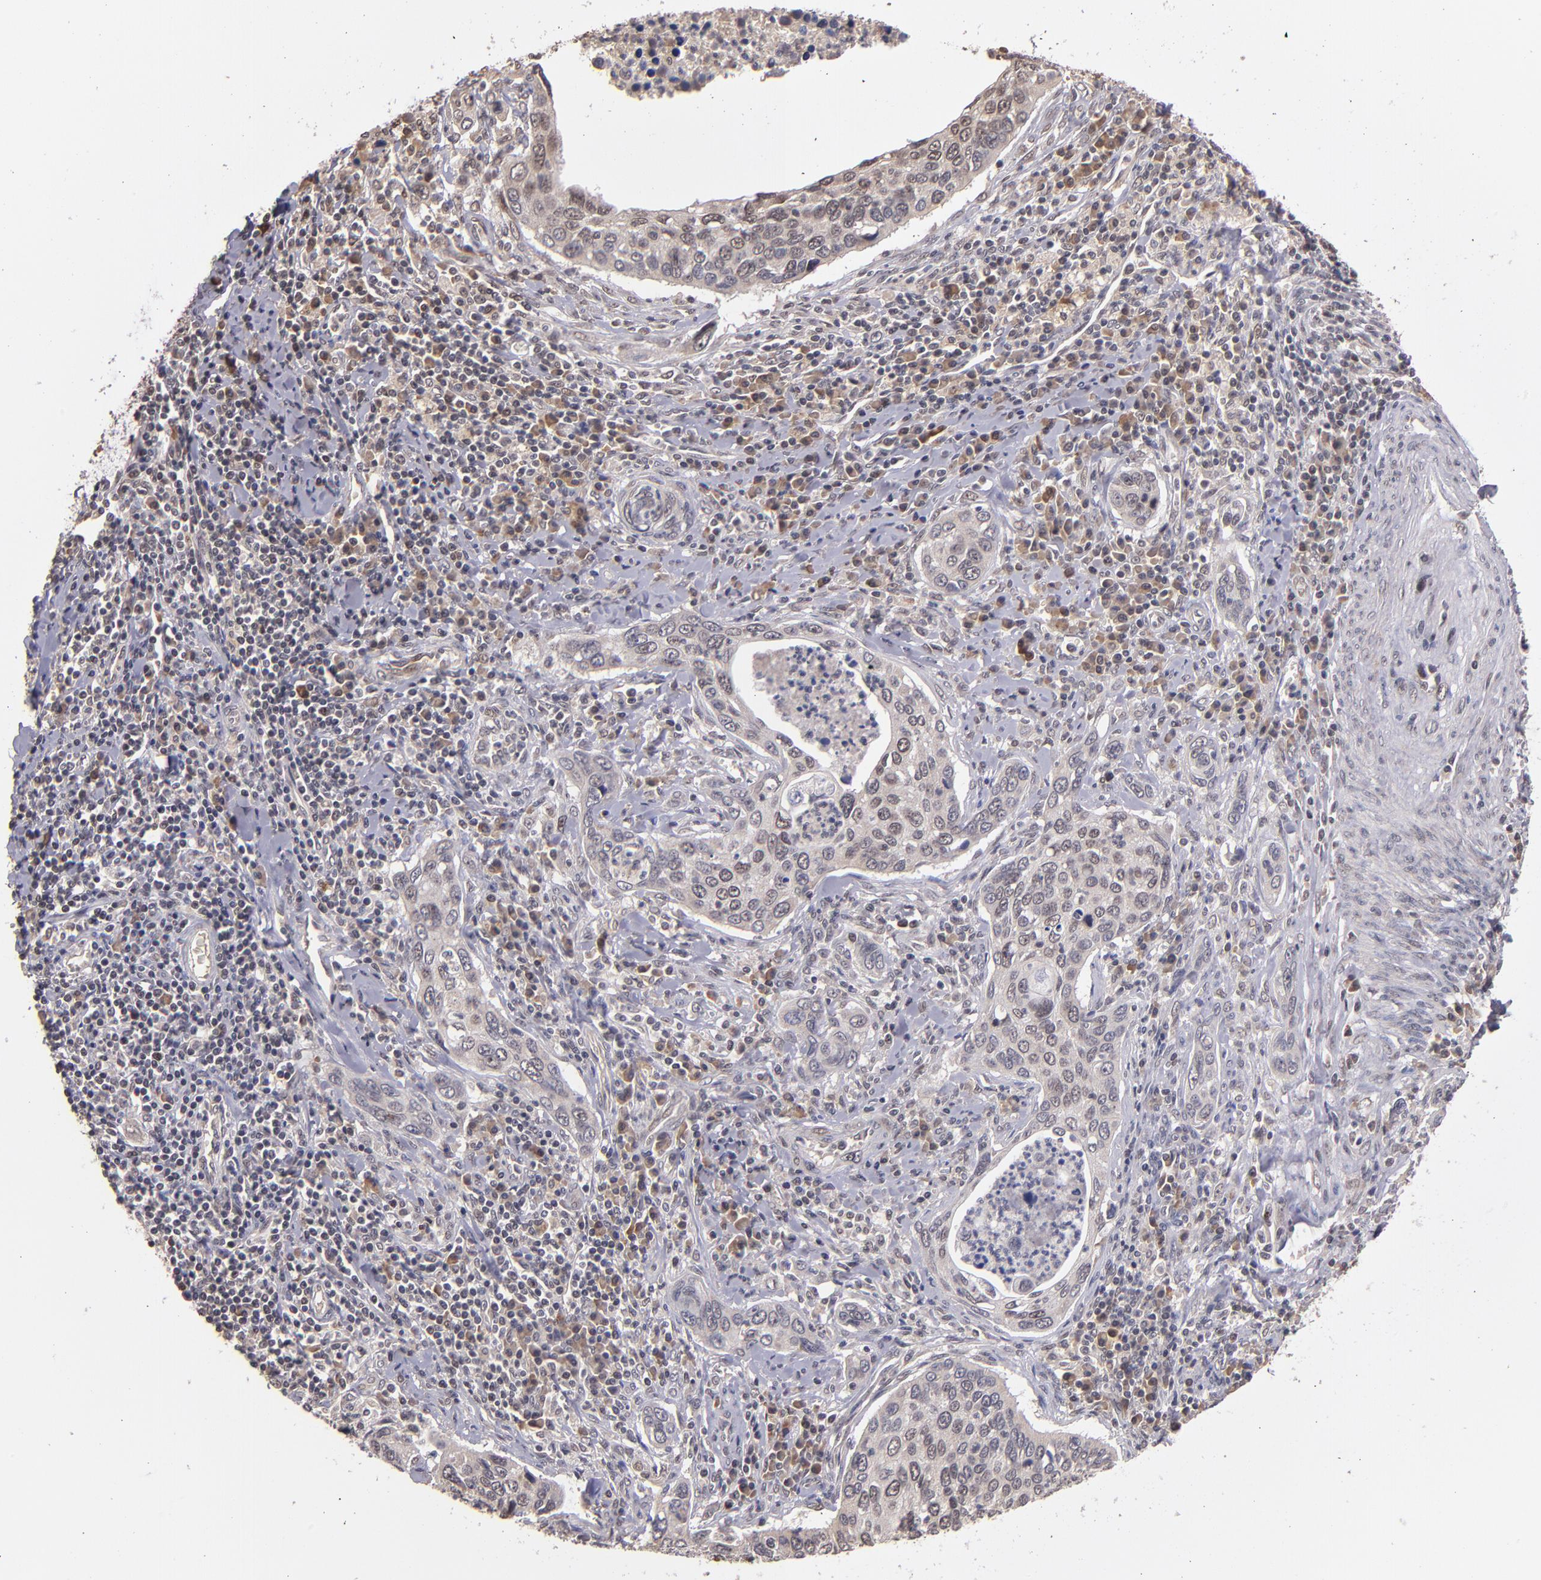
{"staining": {"intensity": "weak", "quantity": "25%-75%", "location": "nuclear"}, "tissue": "cervical cancer", "cell_type": "Tumor cells", "image_type": "cancer", "snomed": [{"axis": "morphology", "description": "Squamous cell carcinoma, NOS"}, {"axis": "topography", "description": "Cervix"}], "caption": "High-power microscopy captured an IHC image of cervical cancer (squamous cell carcinoma), revealing weak nuclear positivity in approximately 25%-75% of tumor cells.", "gene": "ABHD12B", "patient": {"sex": "female", "age": 53}}